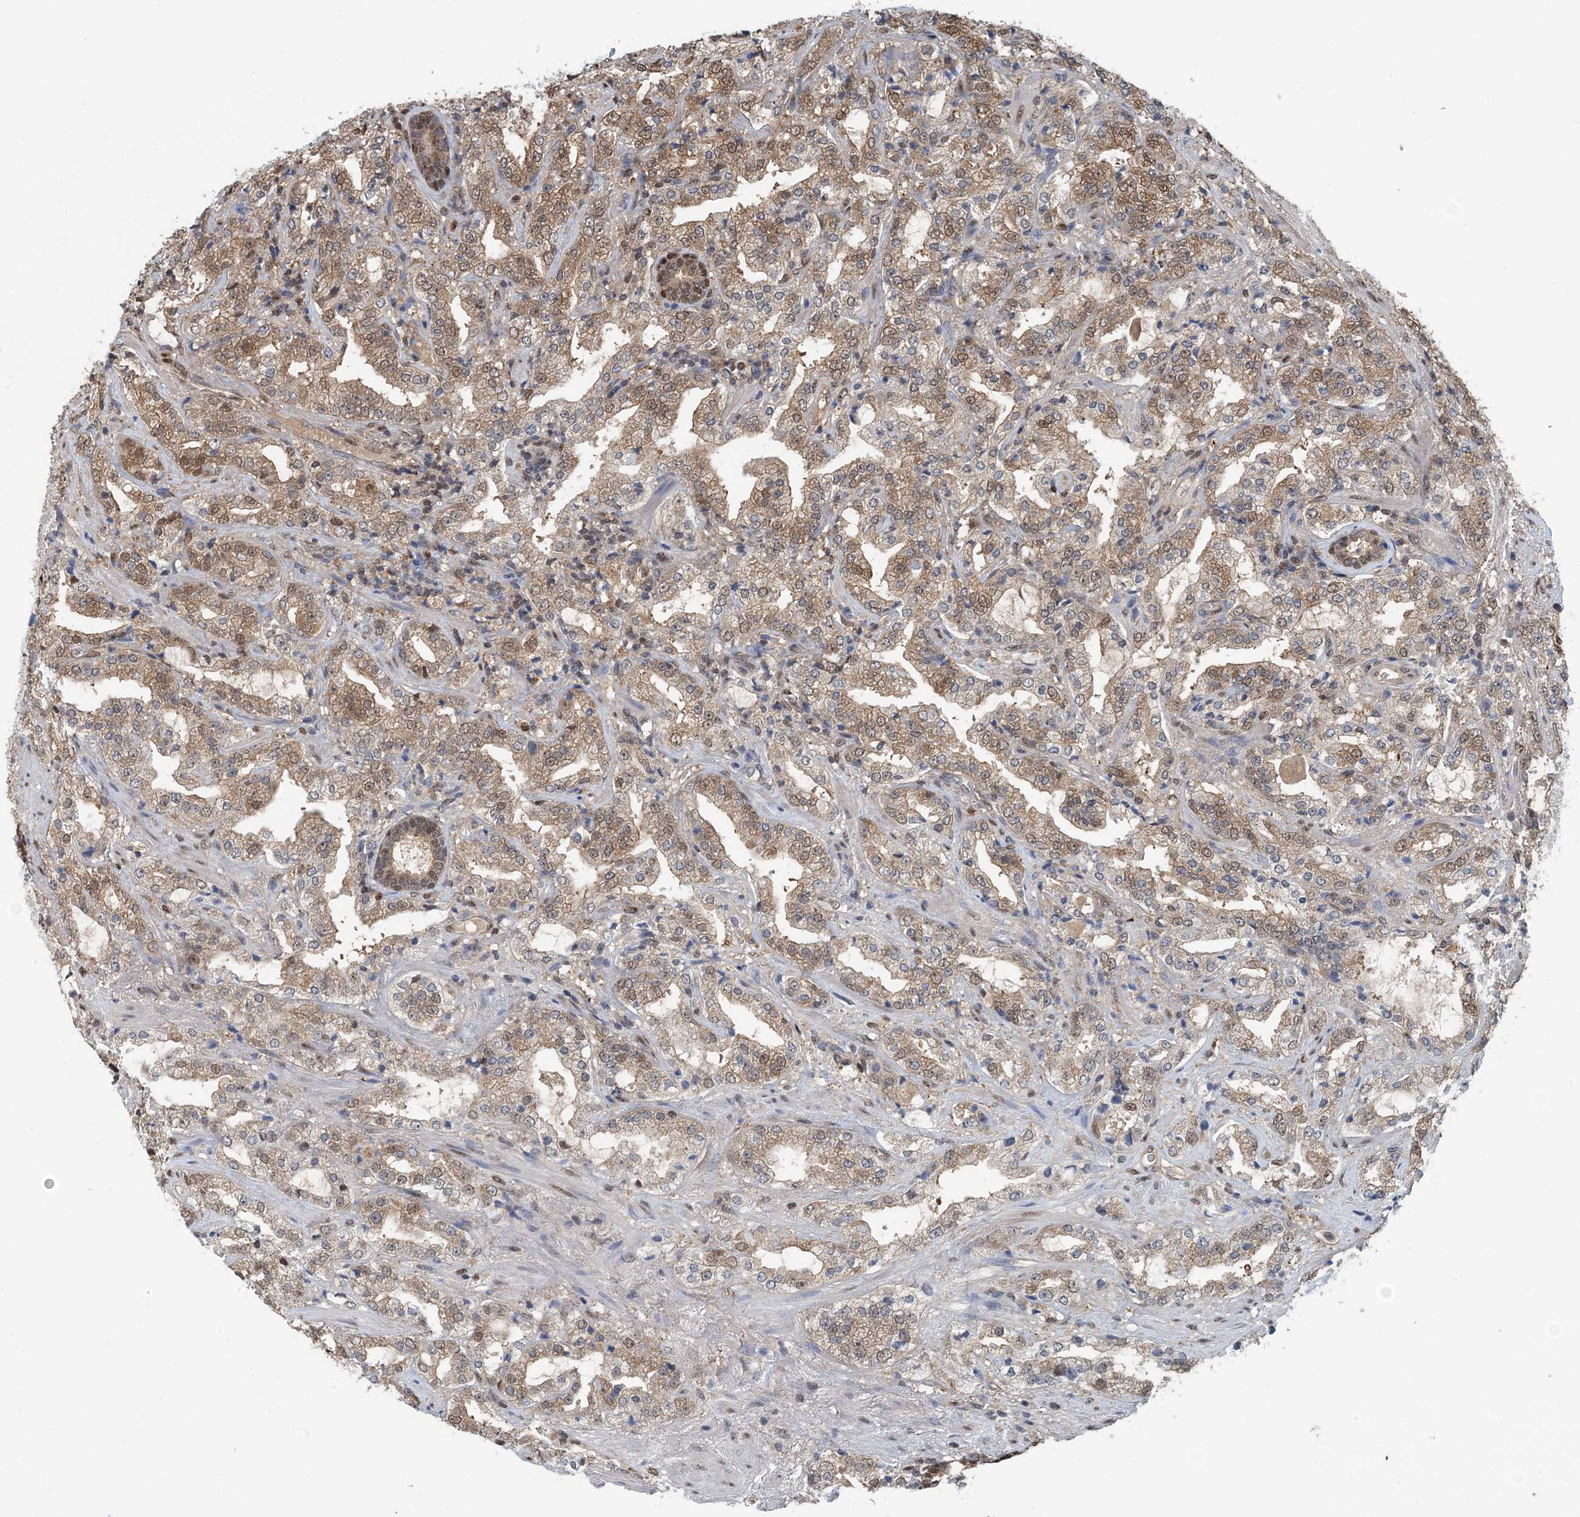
{"staining": {"intensity": "moderate", "quantity": ">75%", "location": "cytoplasmic/membranous"}, "tissue": "prostate cancer", "cell_type": "Tumor cells", "image_type": "cancer", "snomed": [{"axis": "morphology", "description": "Adenocarcinoma, High grade"}, {"axis": "topography", "description": "Prostate"}], "caption": "An immunohistochemistry image of tumor tissue is shown. Protein staining in brown shows moderate cytoplasmic/membranous positivity in prostate cancer within tumor cells.", "gene": "HIKESHI", "patient": {"sex": "male", "age": 64}}